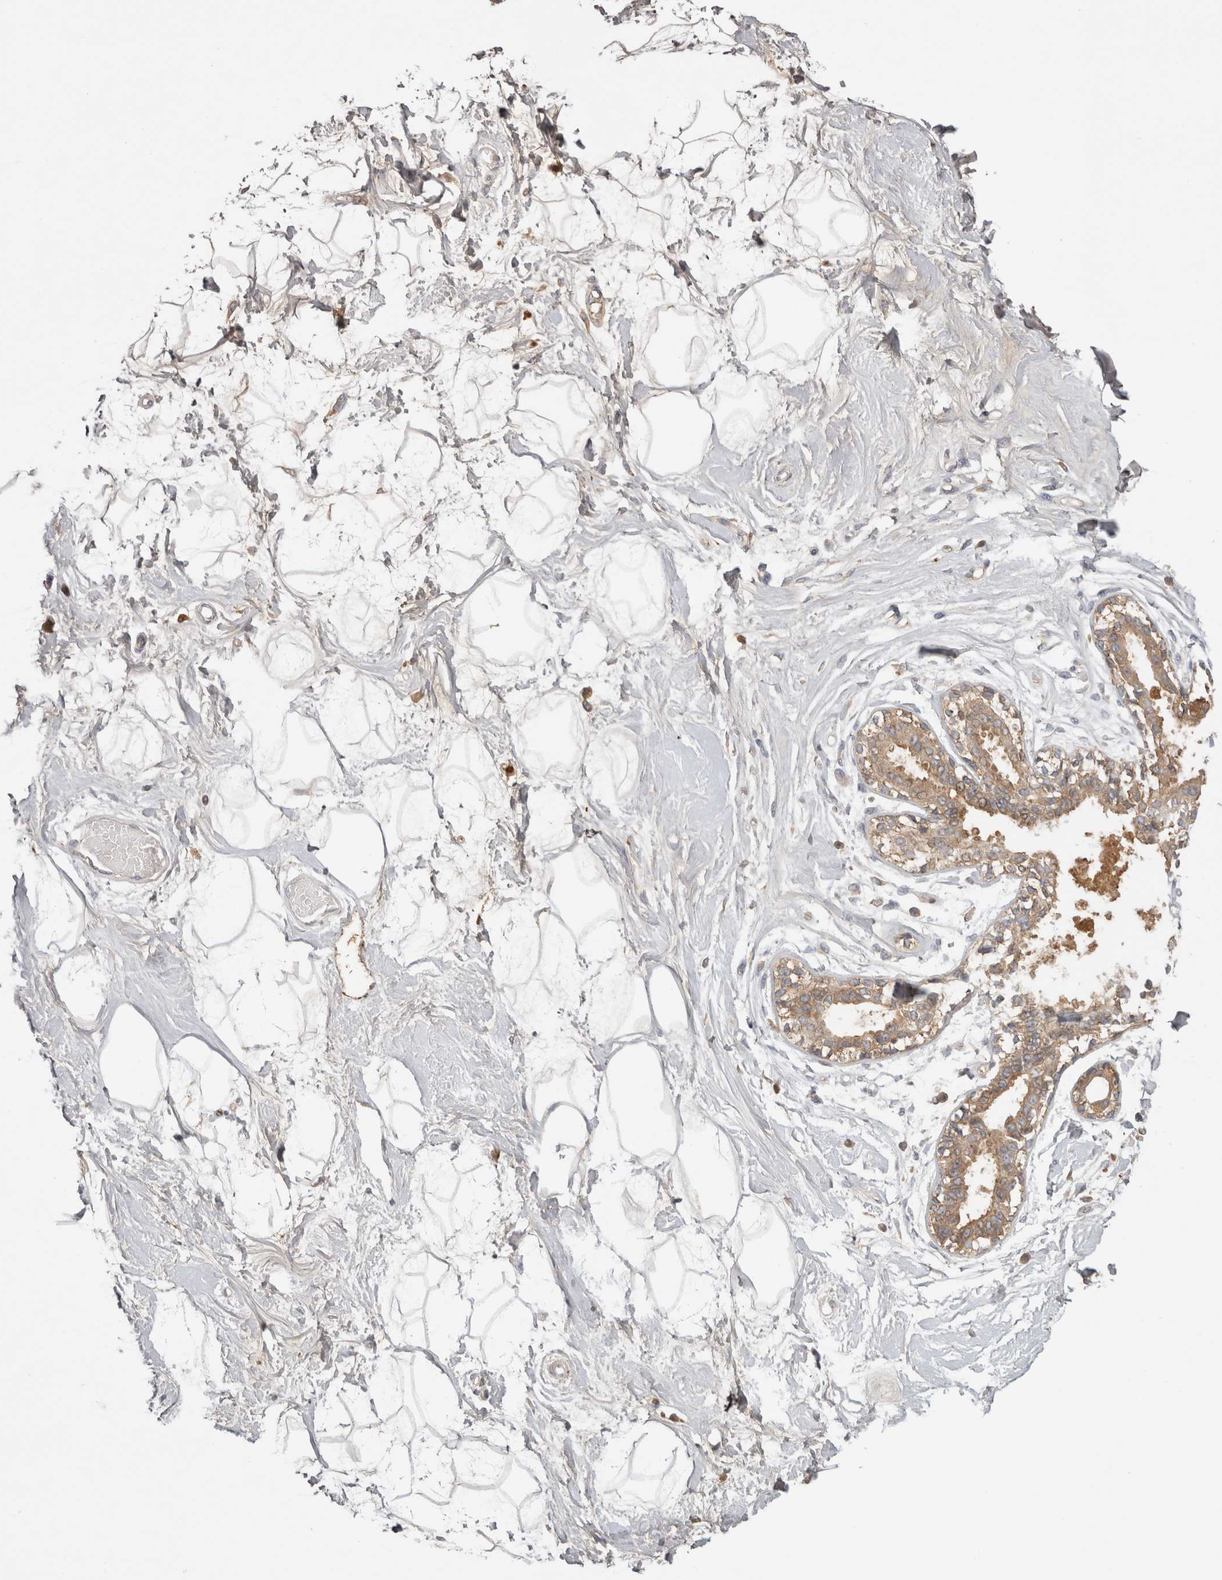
{"staining": {"intensity": "negative", "quantity": "none", "location": "none"}, "tissue": "breast", "cell_type": "Adipocytes", "image_type": "normal", "snomed": [{"axis": "morphology", "description": "Normal tissue, NOS"}, {"axis": "topography", "description": "Breast"}], "caption": "The micrograph reveals no significant staining in adipocytes of breast.", "gene": "SAA4", "patient": {"sex": "female", "age": 45}}